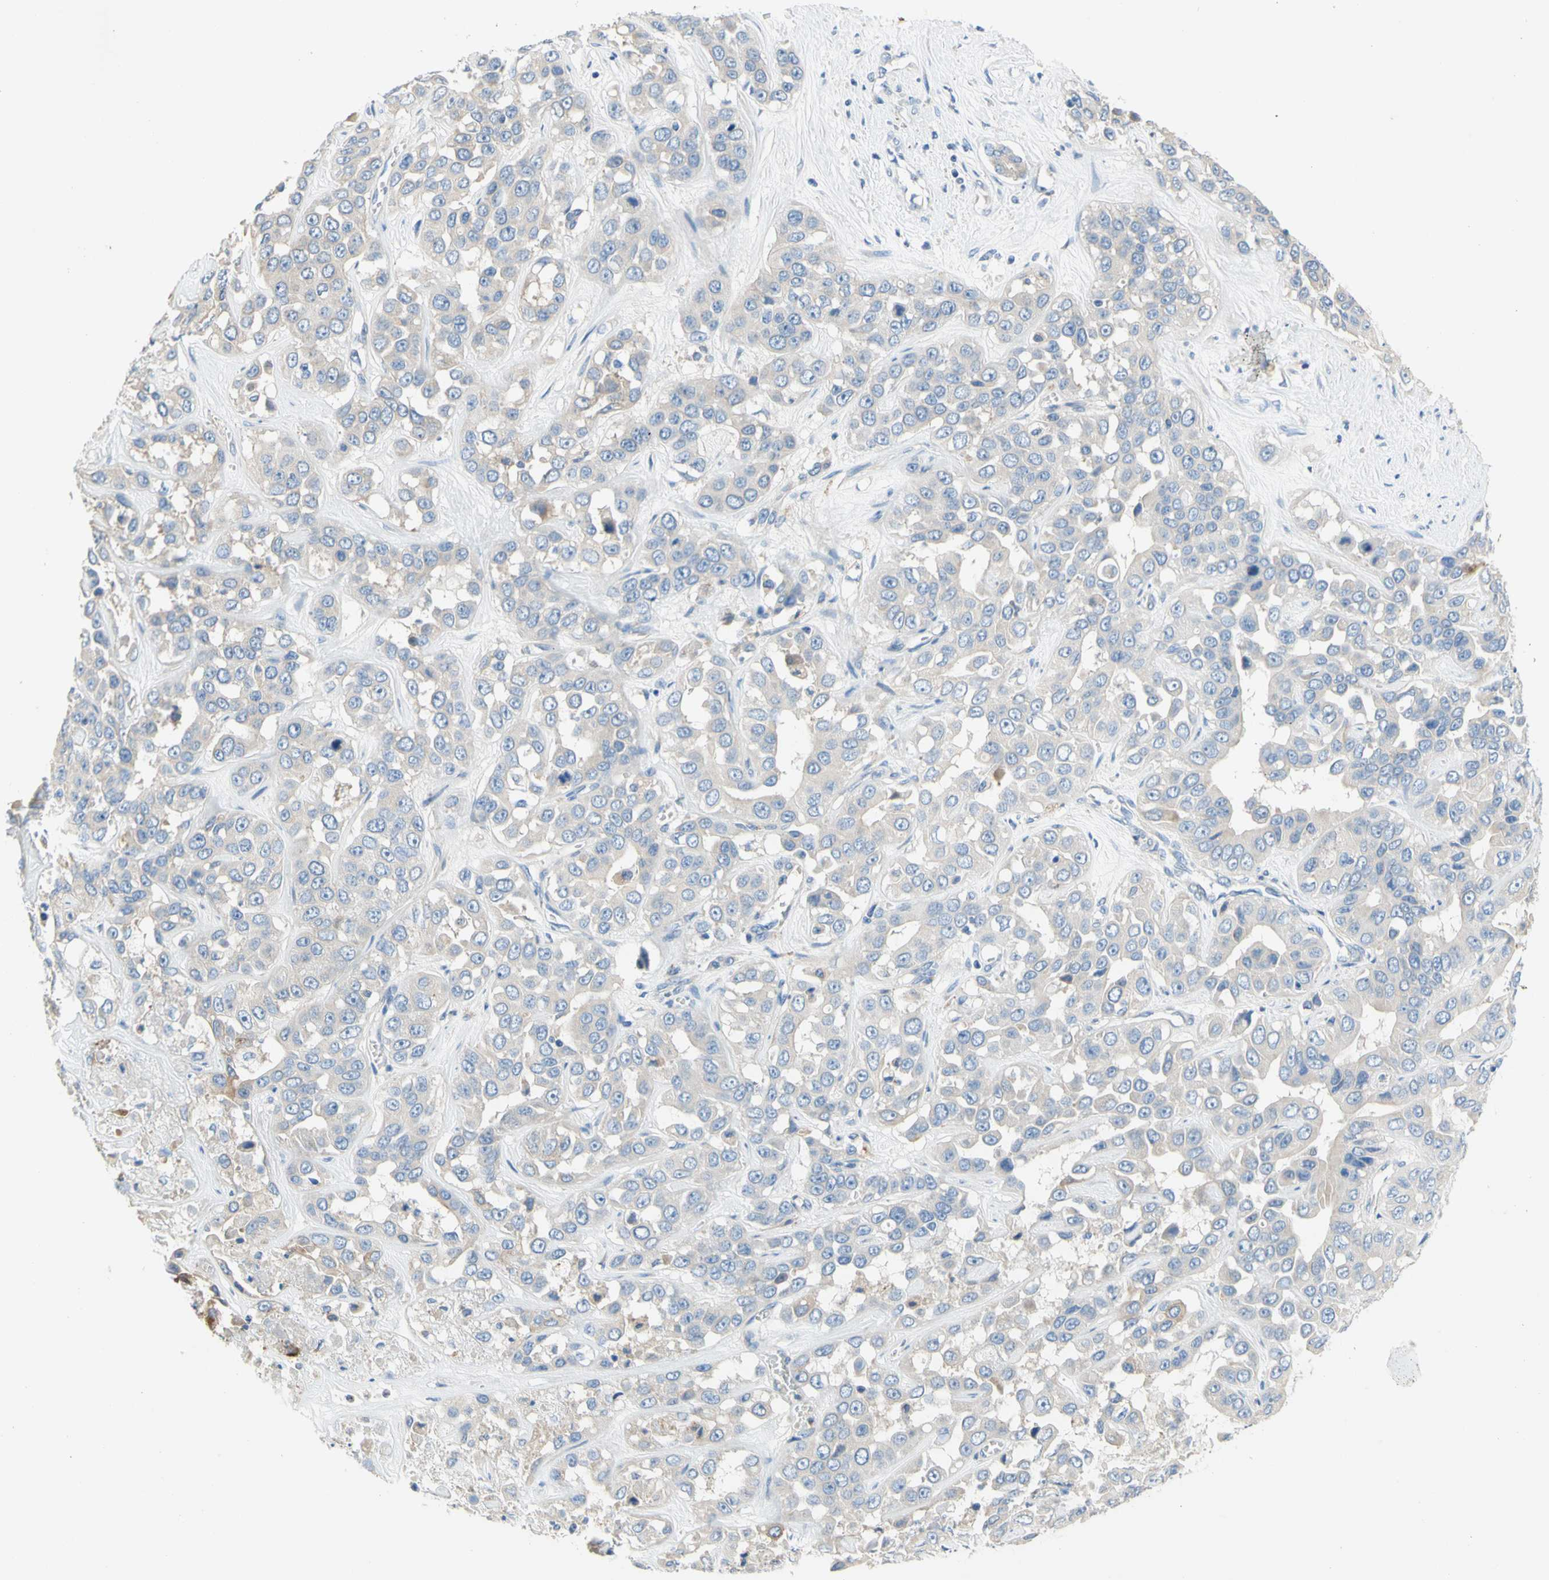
{"staining": {"intensity": "weak", "quantity": ">75%", "location": "cytoplasmic/membranous"}, "tissue": "liver cancer", "cell_type": "Tumor cells", "image_type": "cancer", "snomed": [{"axis": "morphology", "description": "Cholangiocarcinoma"}, {"axis": "topography", "description": "Liver"}], "caption": "Protein staining demonstrates weak cytoplasmic/membranous expression in approximately >75% of tumor cells in liver cancer.", "gene": "F3", "patient": {"sex": "female", "age": 52}}